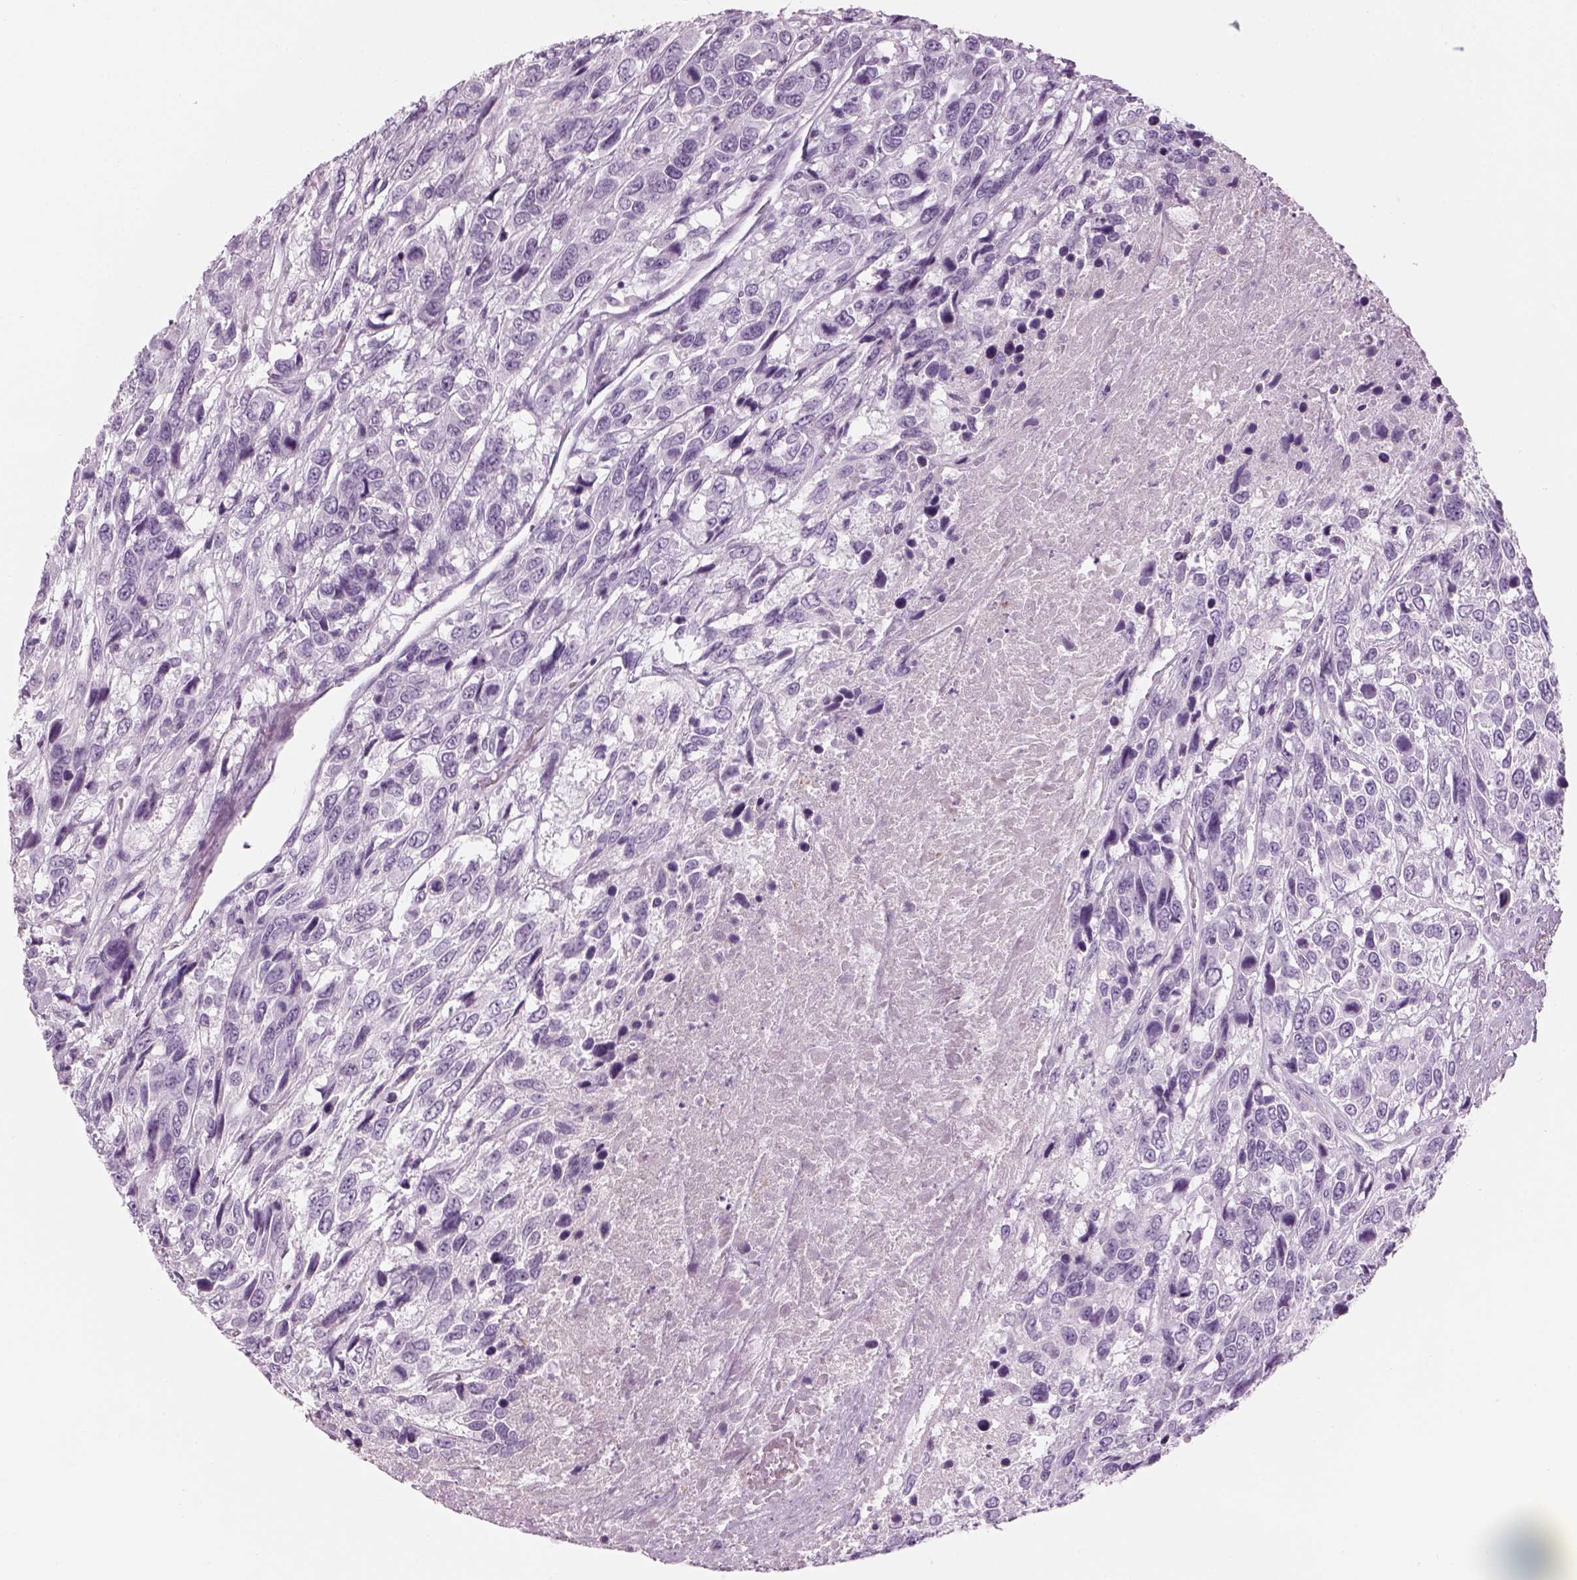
{"staining": {"intensity": "negative", "quantity": "none", "location": "none"}, "tissue": "urothelial cancer", "cell_type": "Tumor cells", "image_type": "cancer", "snomed": [{"axis": "morphology", "description": "Urothelial carcinoma, High grade"}, {"axis": "topography", "description": "Urinary bladder"}], "caption": "High power microscopy micrograph of an immunohistochemistry (IHC) histopathology image of high-grade urothelial carcinoma, revealing no significant positivity in tumor cells. (Brightfield microscopy of DAB IHC at high magnification).", "gene": "SAG", "patient": {"sex": "female", "age": 70}}